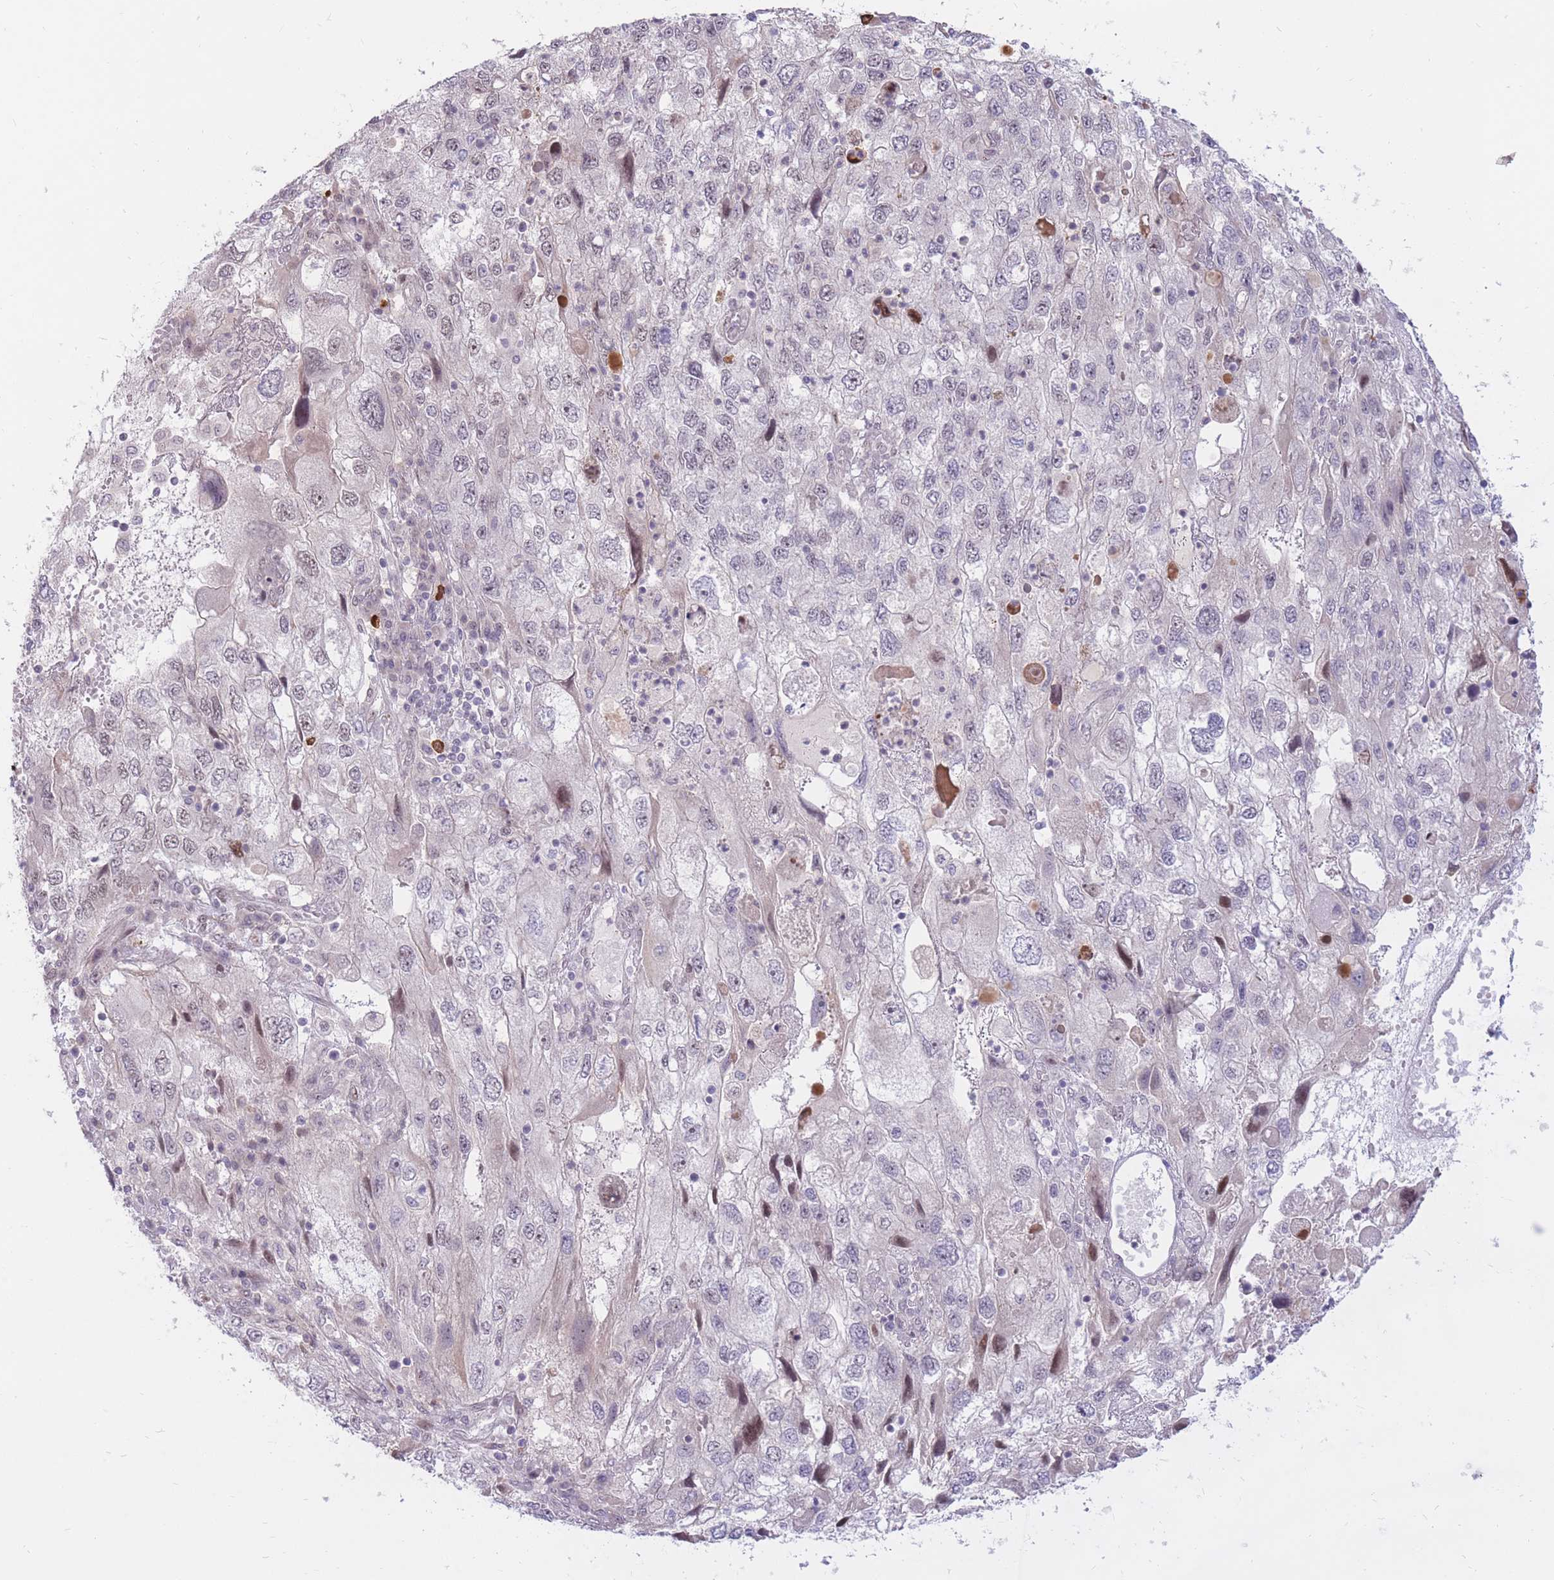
{"staining": {"intensity": "moderate", "quantity": "25%-75%", "location": "nuclear"}, "tissue": "endometrial cancer", "cell_type": "Tumor cells", "image_type": "cancer", "snomed": [{"axis": "morphology", "description": "Adenocarcinoma, NOS"}, {"axis": "topography", "description": "Endometrium"}], "caption": "An image of human endometrial adenocarcinoma stained for a protein exhibits moderate nuclear brown staining in tumor cells.", "gene": "ERICH6B", "patient": {"sex": "female", "age": 49}}